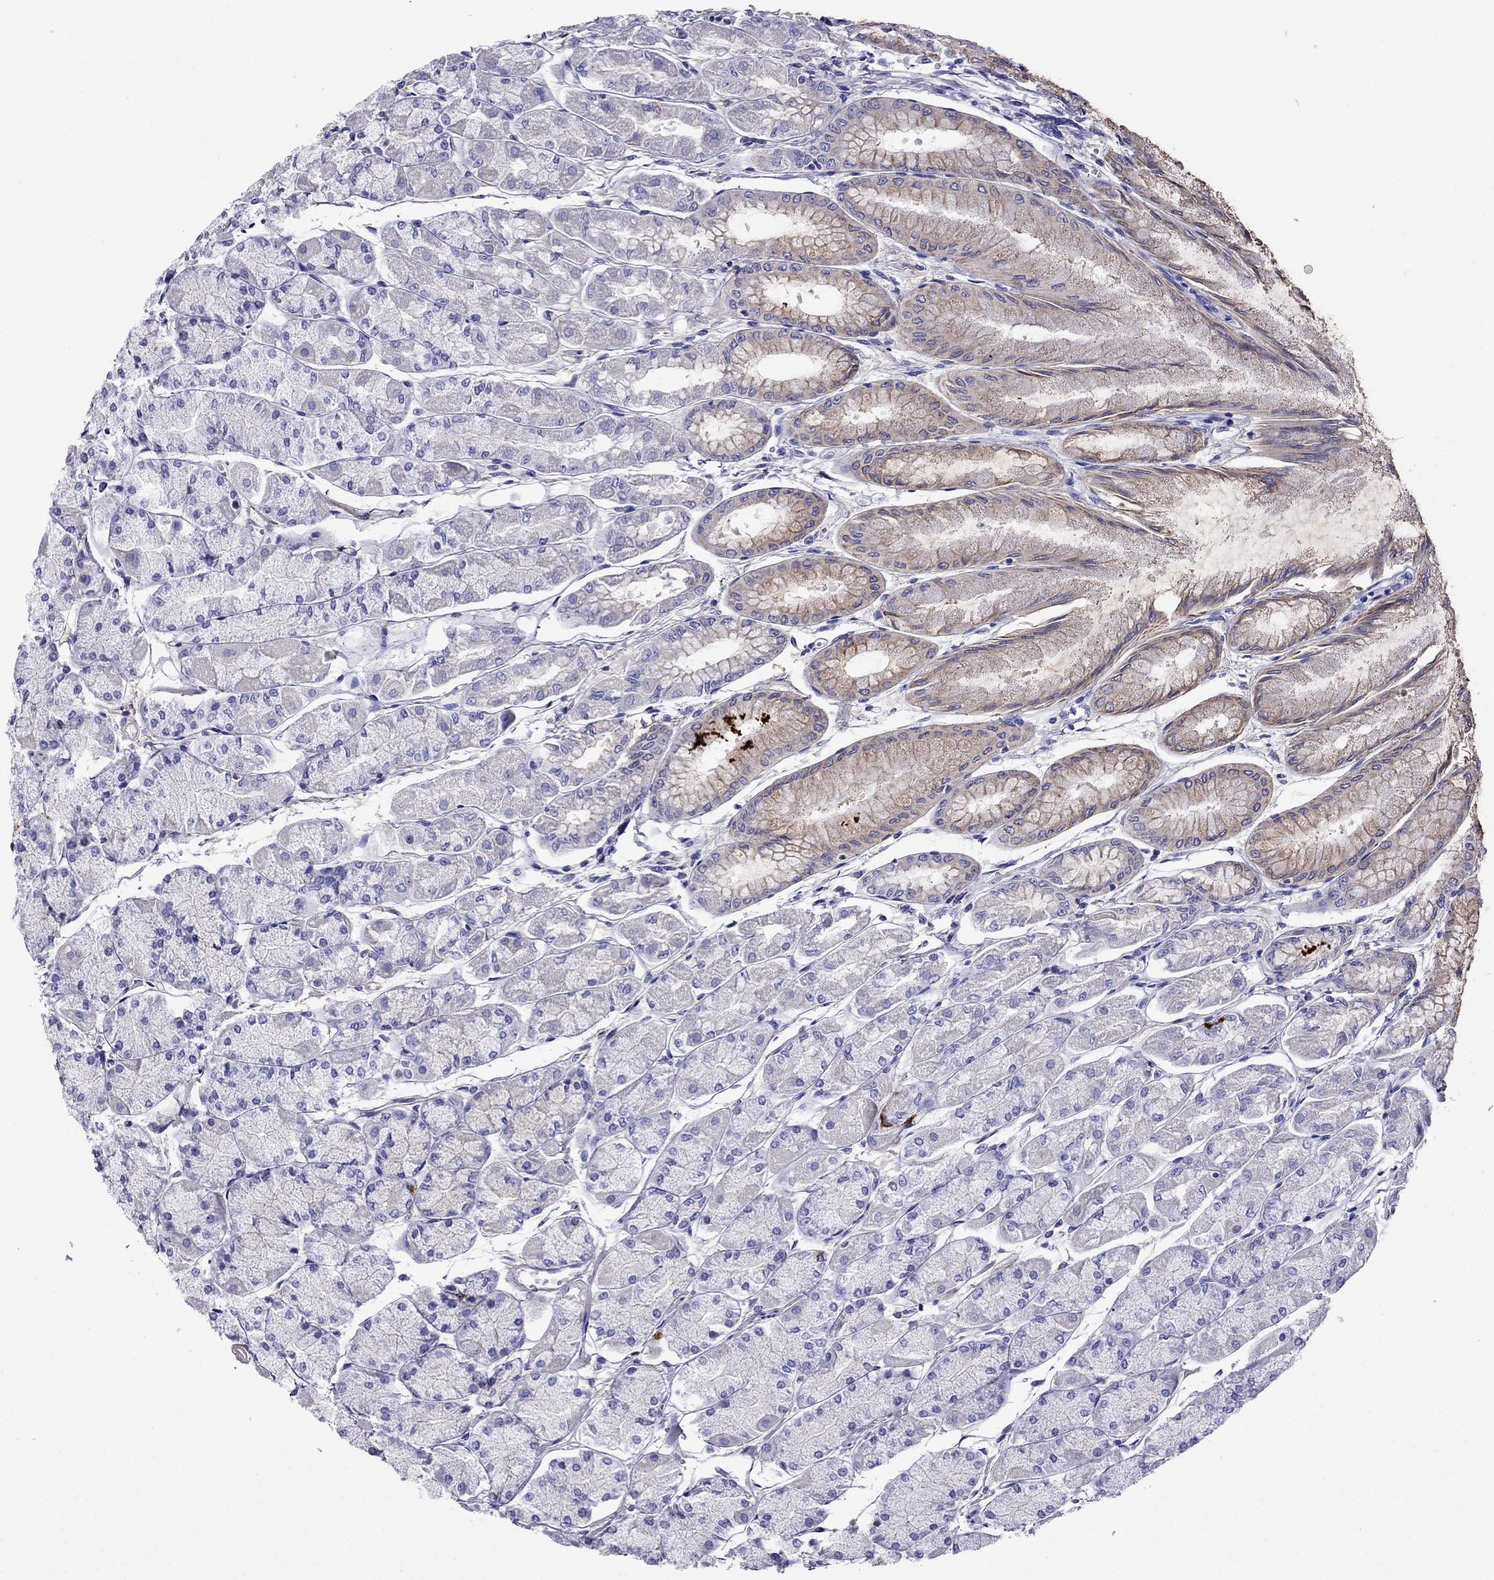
{"staining": {"intensity": "weak", "quantity": "<25%", "location": "cytoplasmic/membranous"}, "tissue": "stomach", "cell_type": "Glandular cells", "image_type": "normal", "snomed": [{"axis": "morphology", "description": "Normal tissue, NOS"}, {"axis": "topography", "description": "Stomach, upper"}], "caption": "High power microscopy histopathology image of an IHC photomicrograph of normal stomach, revealing no significant positivity in glandular cells.", "gene": "SCG2", "patient": {"sex": "male", "age": 60}}